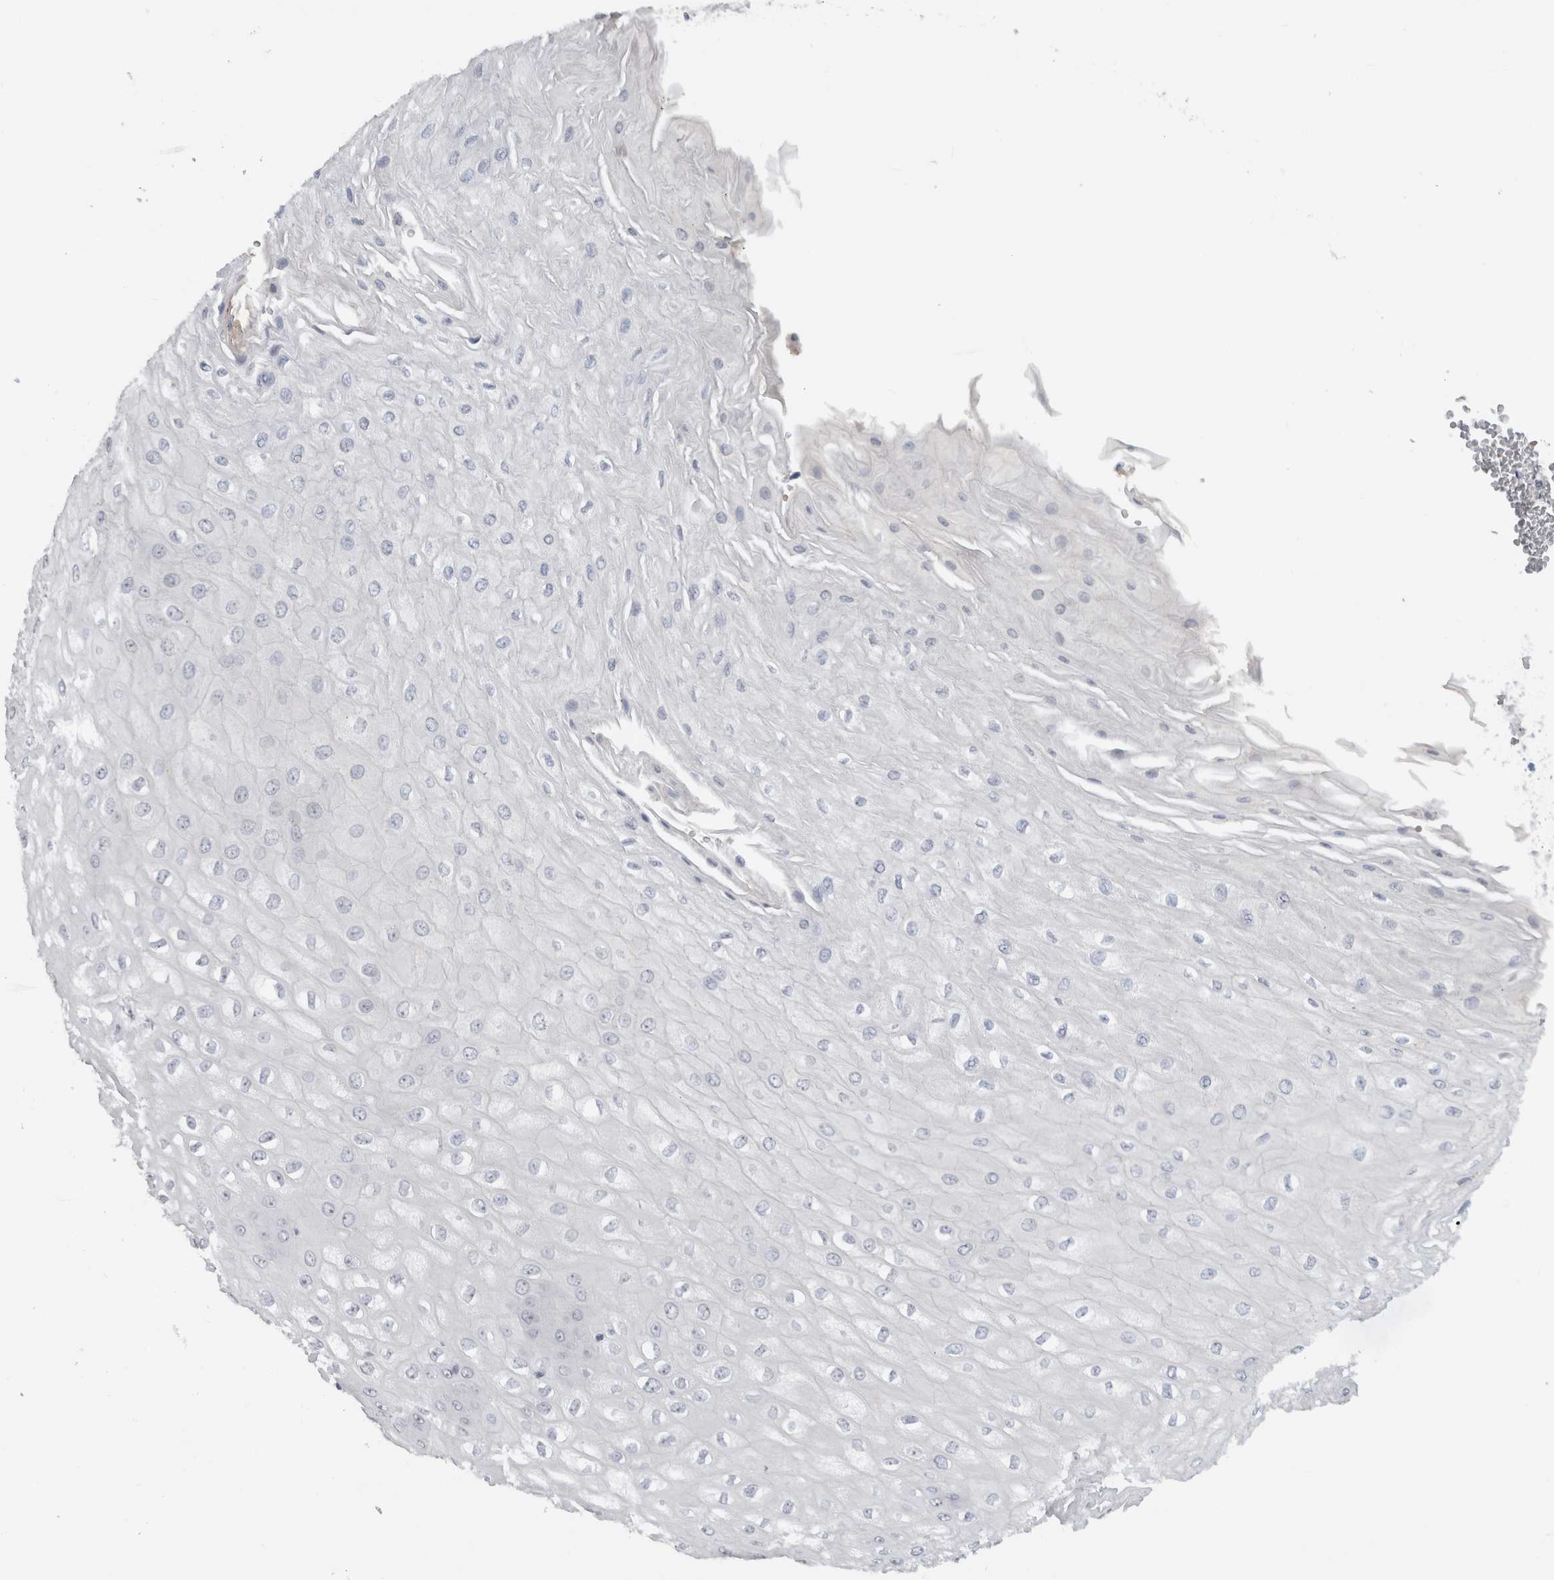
{"staining": {"intensity": "negative", "quantity": "none", "location": "none"}, "tissue": "esophagus", "cell_type": "Squamous epithelial cells", "image_type": "normal", "snomed": [{"axis": "morphology", "description": "Normal tissue, NOS"}, {"axis": "topography", "description": "Esophagus"}], "caption": "Squamous epithelial cells show no significant protein staining in benign esophagus.", "gene": "FMR1NB", "patient": {"sex": "male", "age": 60}}